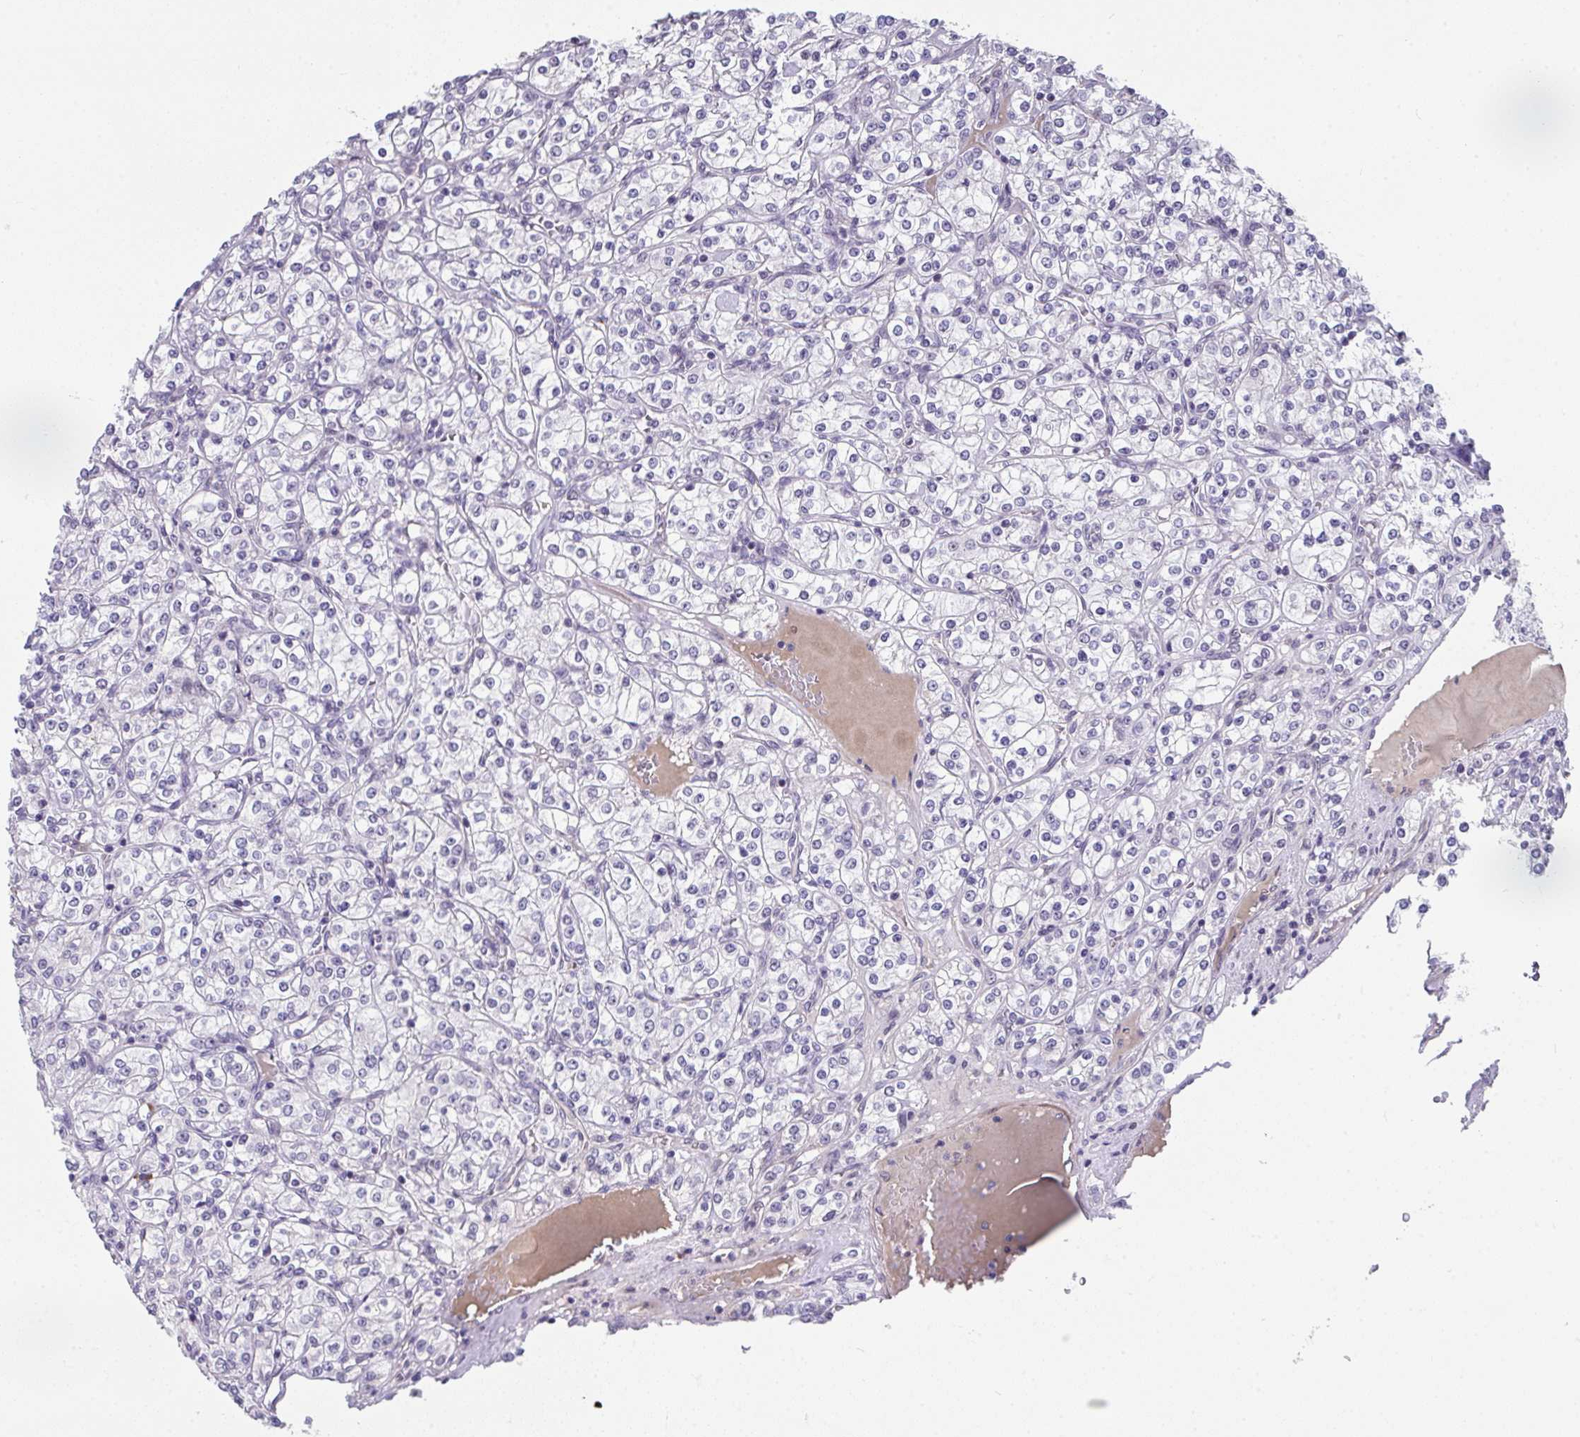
{"staining": {"intensity": "negative", "quantity": "none", "location": "none"}, "tissue": "renal cancer", "cell_type": "Tumor cells", "image_type": "cancer", "snomed": [{"axis": "morphology", "description": "Adenocarcinoma, NOS"}, {"axis": "topography", "description": "Kidney"}], "caption": "DAB immunohistochemical staining of renal cancer displays no significant positivity in tumor cells.", "gene": "RBBP6", "patient": {"sex": "male", "age": 77}}